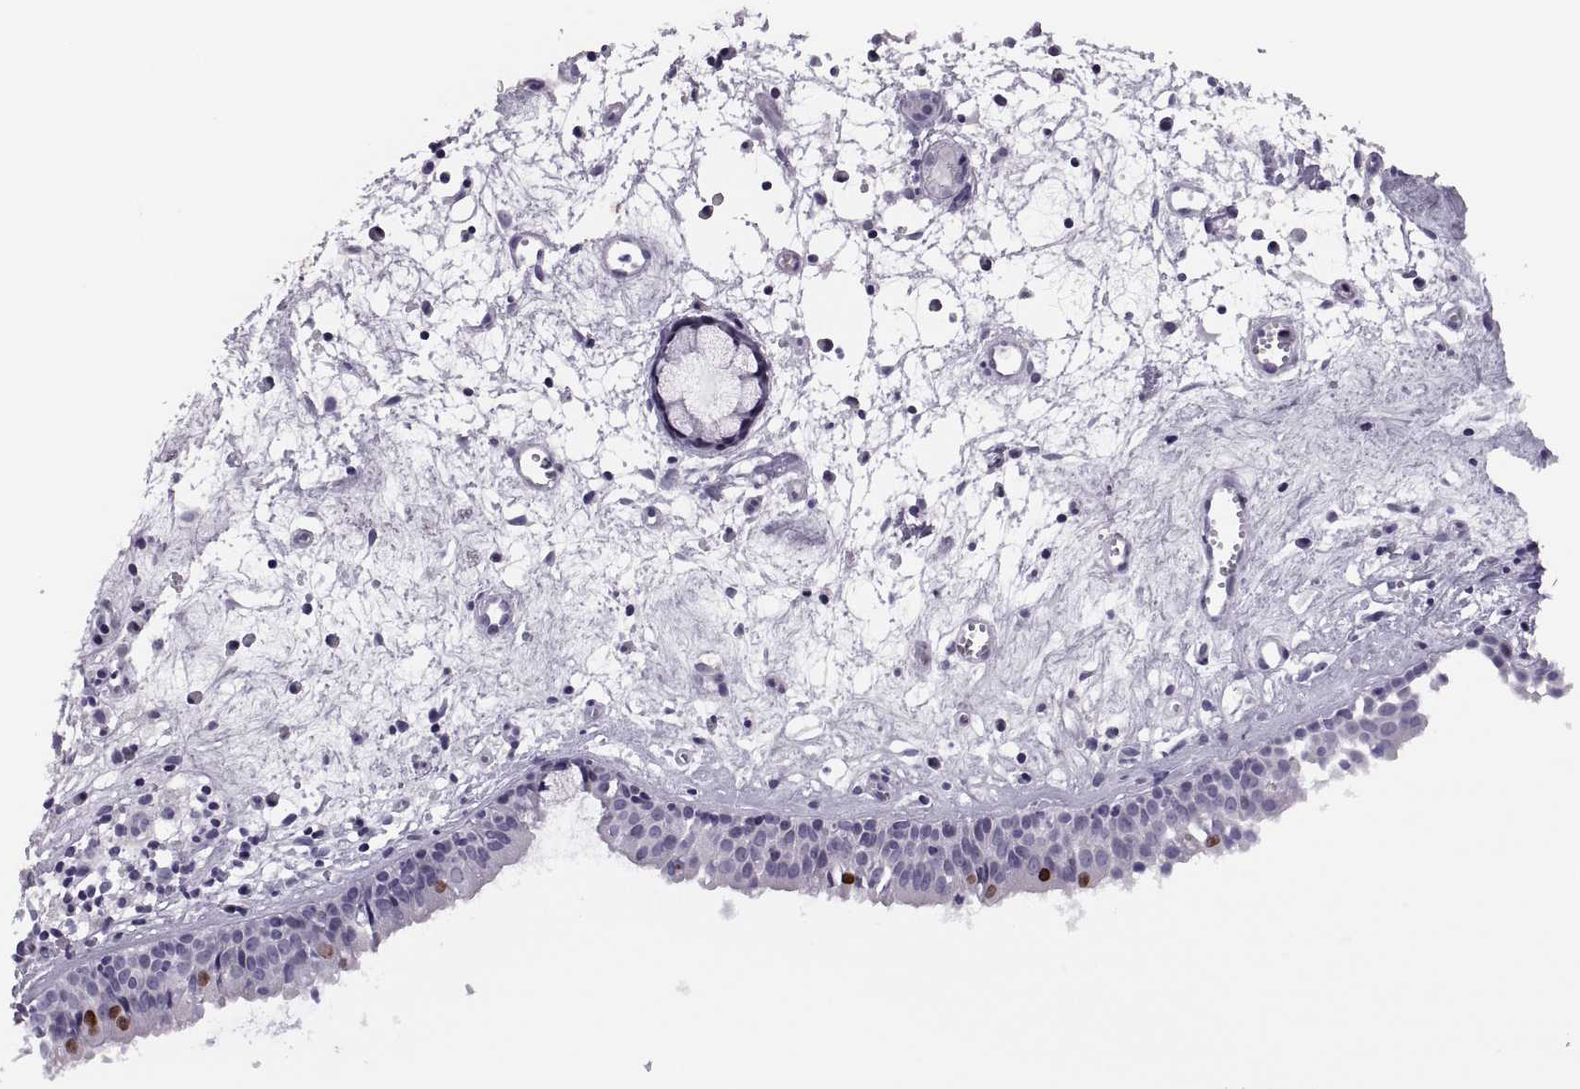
{"staining": {"intensity": "strong", "quantity": "<25%", "location": "nuclear"}, "tissue": "nasopharynx", "cell_type": "Respiratory epithelial cells", "image_type": "normal", "snomed": [{"axis": "morphology", "description": "Normal tissue, NOS"}, {"axis": "topography", "description": "Nasopharynx"}], "caption": "Immunohistochemical staining of benign human nasopharynx demonstrates strong nuclear protein staining in approximately <25% of respiratory epithelial cells. The protein is shown in brown color, while the nuclei are stained blue.", "gene": "FAM24A", "patient": {"sex": "male", "age": 61}}